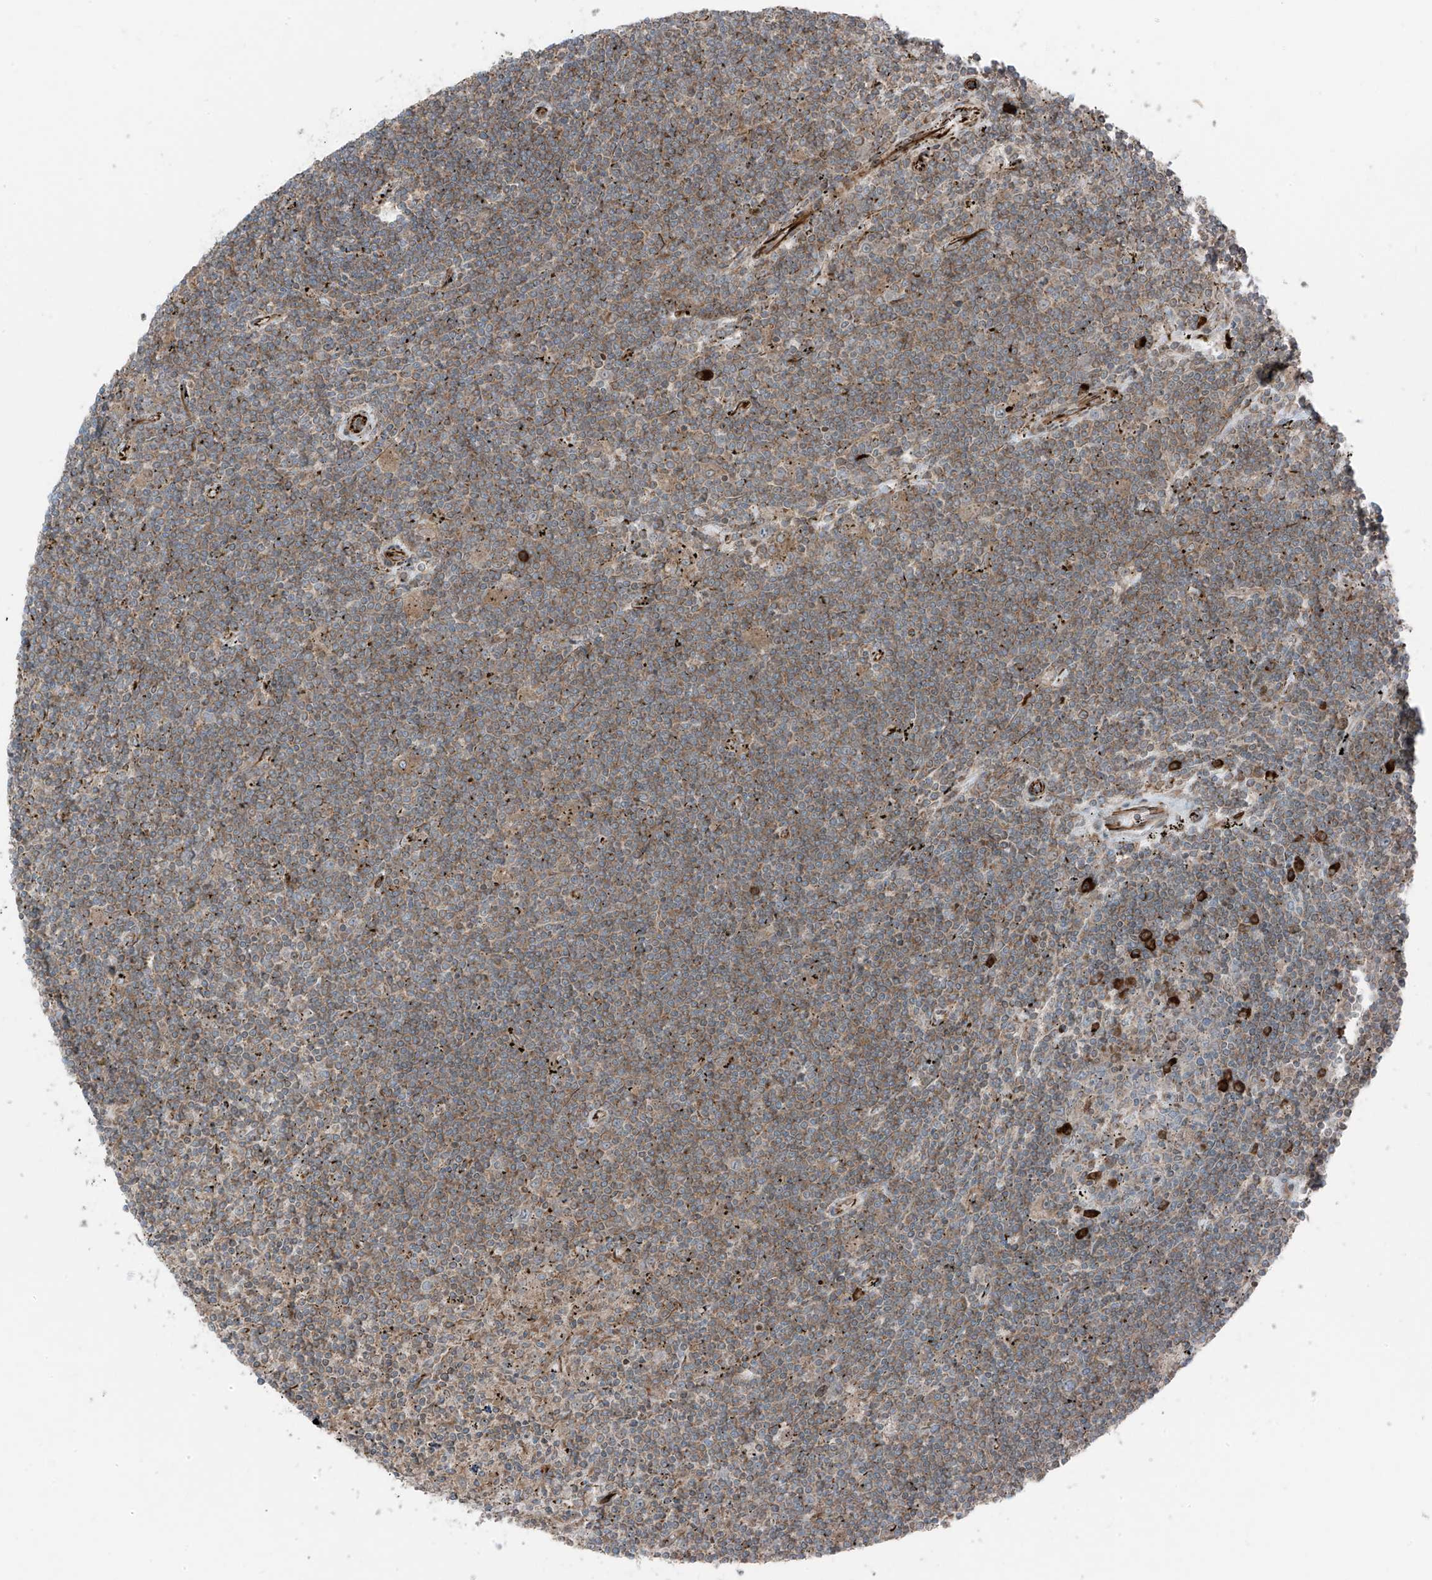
{"staining": {"intensity": "moderate", "quantity": "25%-75%", "location": "cytoplasmic/membranous"}, "tissue": "lymphoma", "cell_type": "Tumor cells", "image_type": "cancer", "snomed": [{"axis": "morphology", "description": "Malignant lymphoma, non-Hodgkin's type, Low grade"}, {"axis": "topography", "description": "Spleen"}], "caption": "About 25%-75% of tumor cells in low-grade malignant lymphoma, non-Hodgkin's type show moderate cytoplasmic/membranous protein staining as visualized by brown immunohistochemical staining.", "gene": "ERLEC1", "patient": {"sex": "male", "age": 76}}